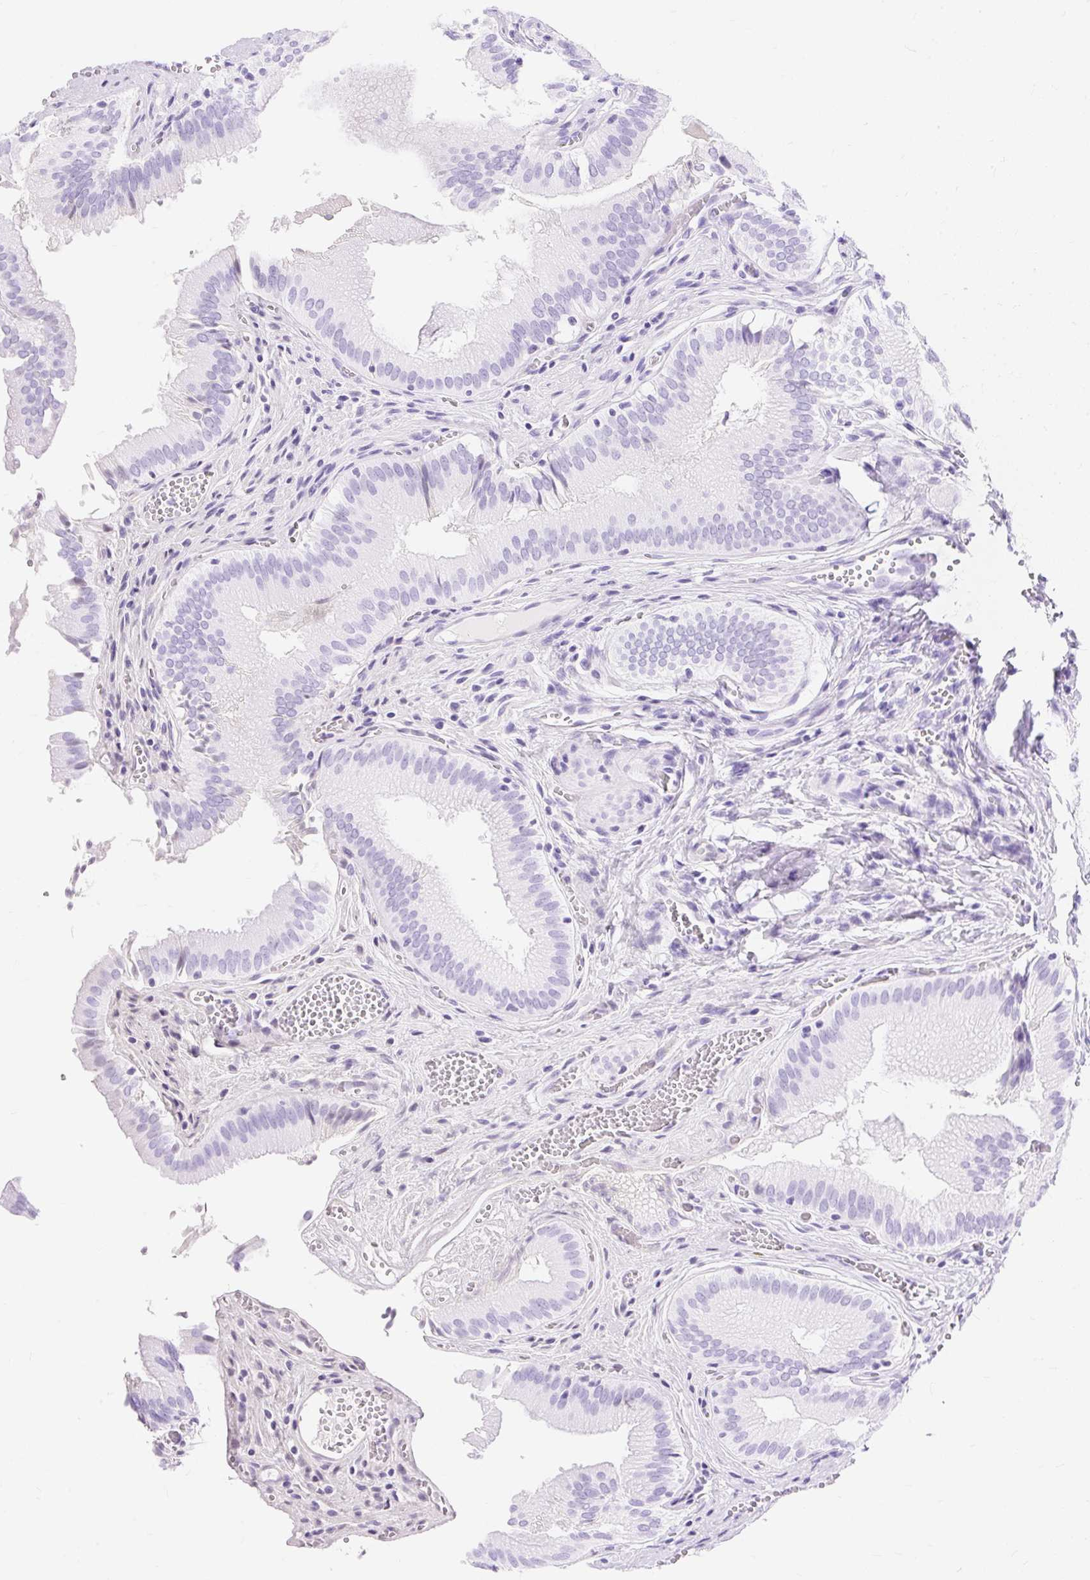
{"staining": {"intensity": "negative", "quantity": "none", "location": "none"}, "tissue": "gallbladder", "cell_type": "Glandular cells", "image_type": "normal", "snomed": [{"axis": "morphology", "description": "Normal tissue, NOS"}, {"axis": "topography", "description": "Gallbladder"}, {"axis": "topography", "description": "Peripheral nerve tissue"}], "caption": "The image reveals no significant staining in glandular cells of gallbladder.", "gene": "MBP", "patient": {"sex": "male", "age": 17}}